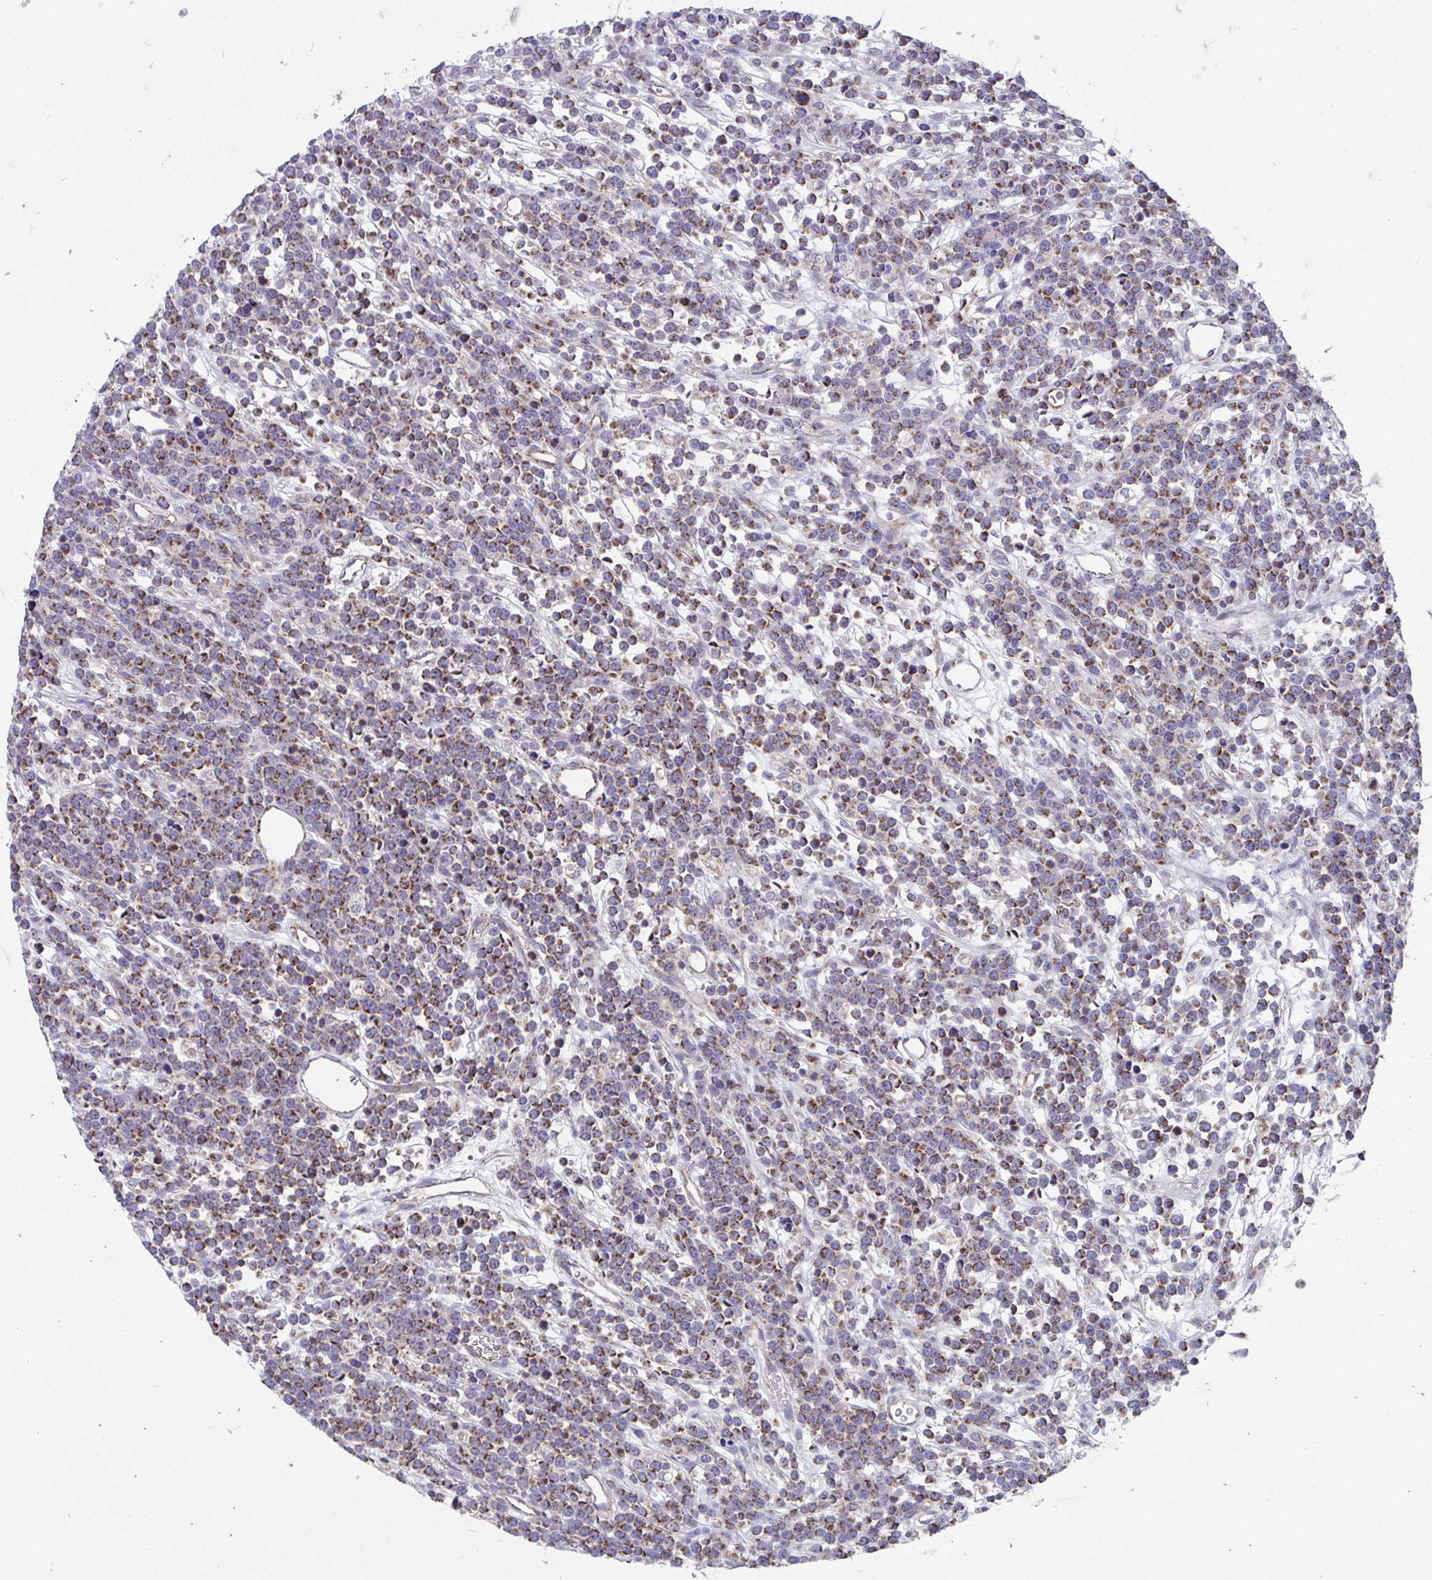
{"staining": {"intensity": "strong", "quantity": "25%-75%", "location": "cytoplasmic/membranous"}, "tissue": "lymphoma", "cell_type": "Tumor cells", "image_type": "cancer", "snomed": [{"axis": "morphology", "description": "Malignant lymphoma, non-Hodgkin's type, High grade"}, {"axis": "topography", "description": "Ovary"}], "caption": "This photomicrograph exhibits high-grade malignant lymphoma, non-Hodgkin's type stained with IHC to label a protein in brown. The cytoplasmic/membranous of tumor cells show strong positivity for the protein. Nuclei are counter-stained blue.", "gene": "FHIP1B", "patient": {"sex": "female", "age": 56}}